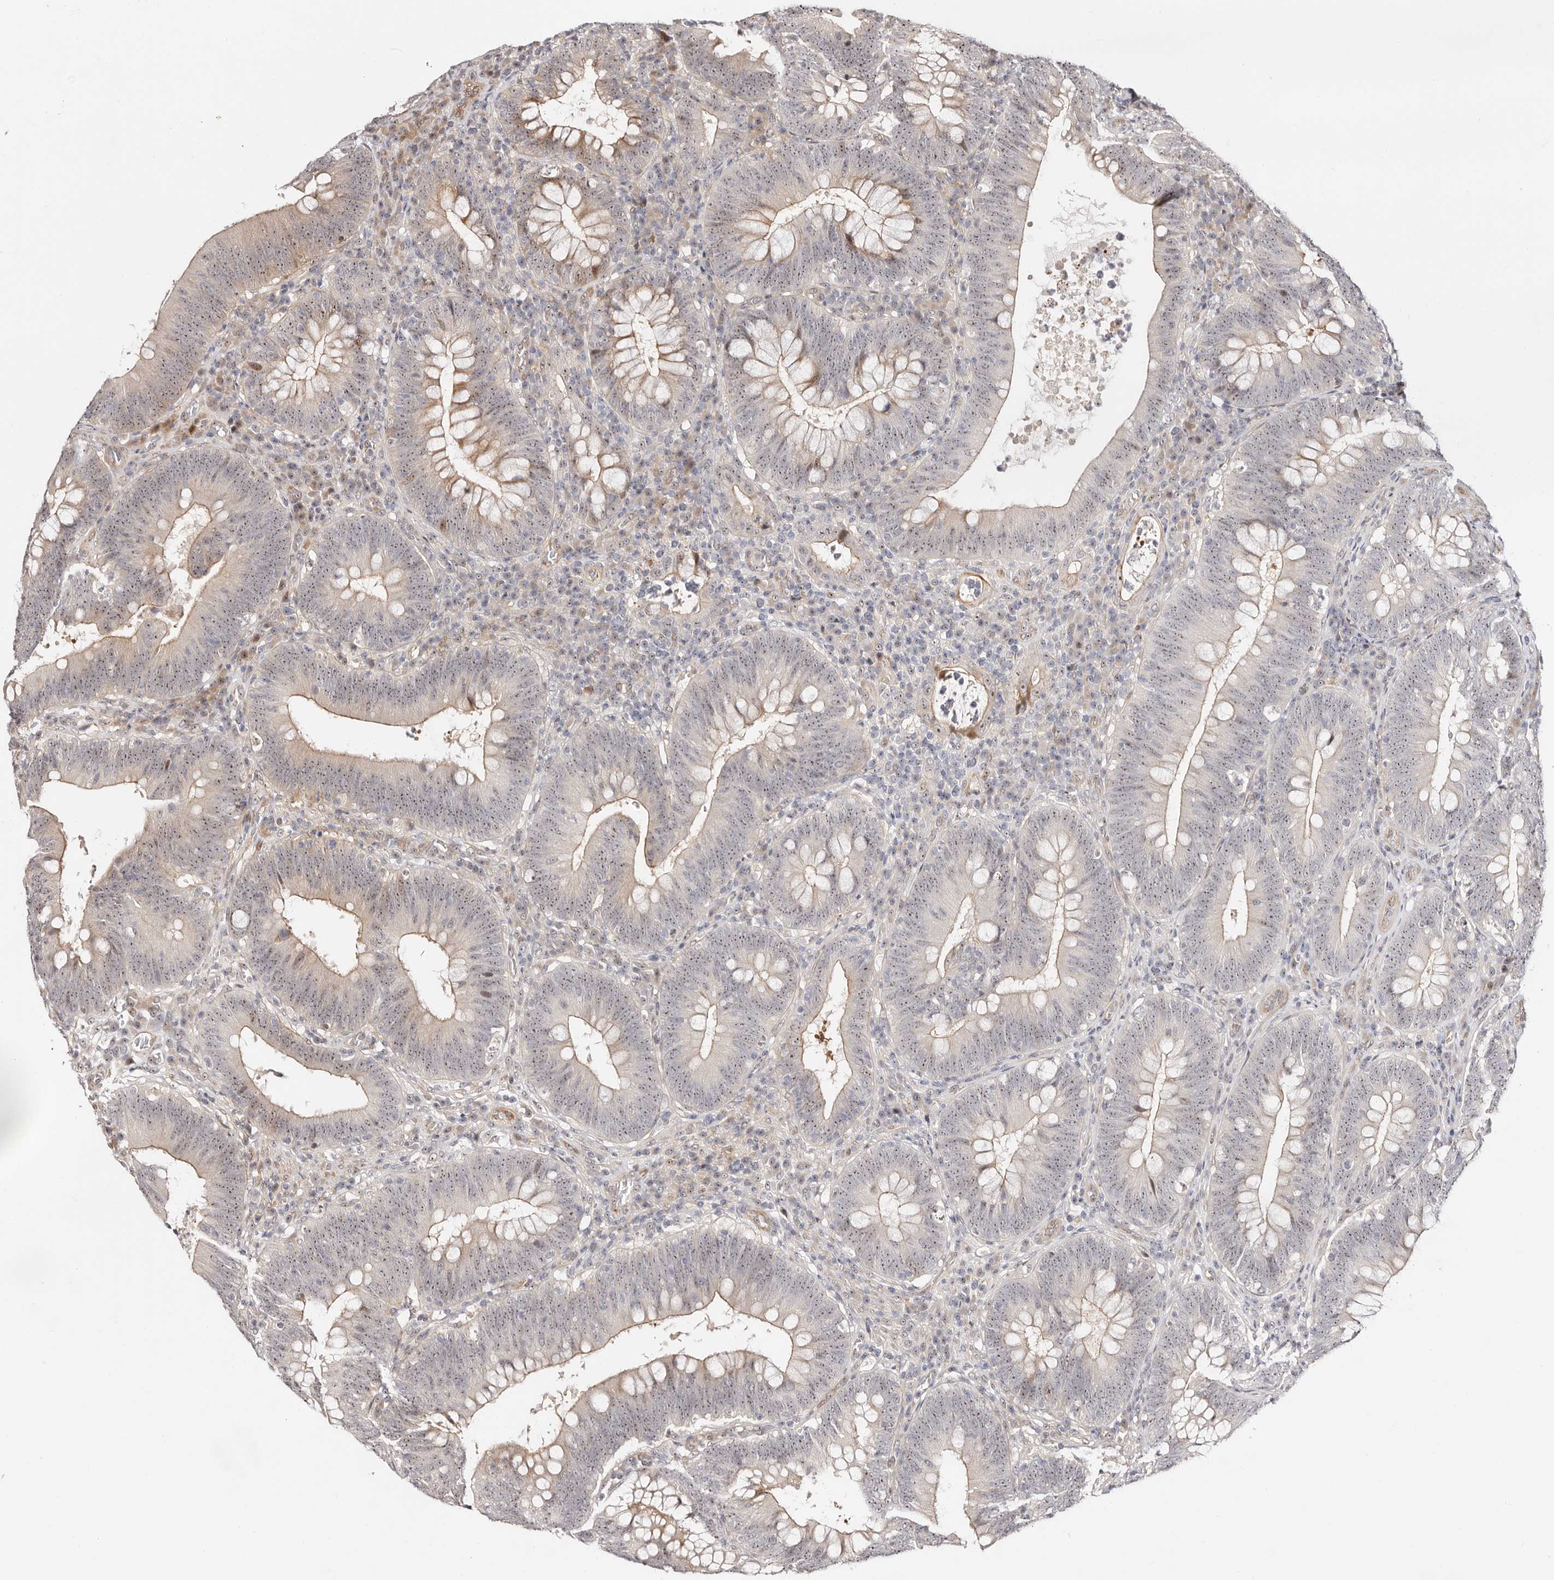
{"staining": {"intensity": "moderate", "quantity": "25%-75%", "location": "cytoplasmic/membranous,nuclear"}, "tissue": "colorectal cancer", "cell_type": "Tumor cells", "image_type": "cancer", "snomed": [{"axis": "morphology", "description": "Normal tissue, NOS"}, {"axis": "topography", "description": "Colon"}], "caption": "Colorectal cancer stained with a protein marker exhibits moderate staining in tumor cells.", "gene": "ODF2L", "patient": {"sex": "female", "age": 82}}